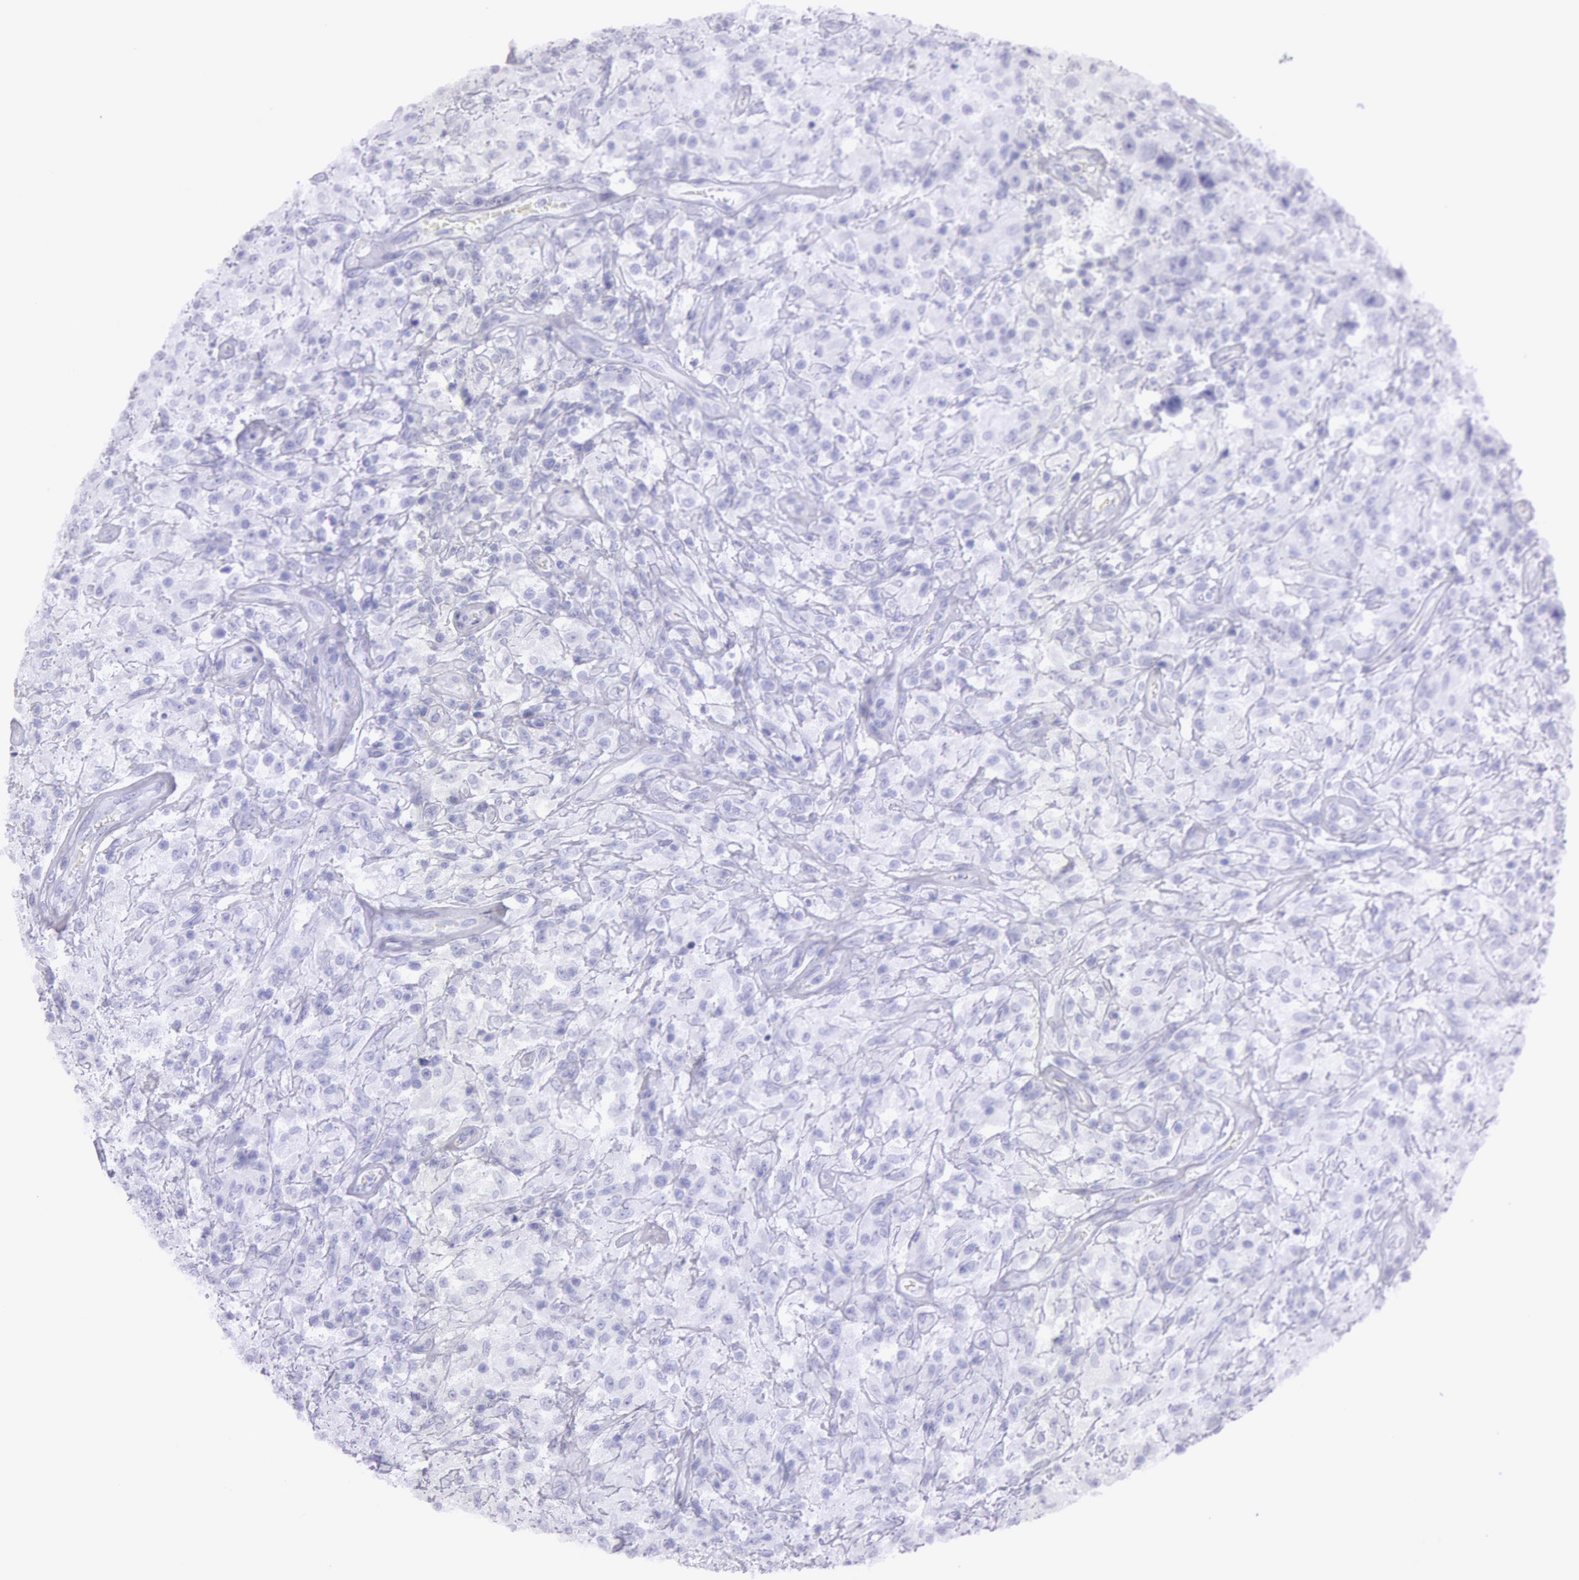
{"staining": {"intensity": "negative", "quantity": "none", "location": "none"}, "tissue": "testis cancer", "cell_type": "Tumor cells", "image_type": "cancer", "snomed": [{"axis": "morphology", "description": "Seminoma, NOS"}, {"axis": "topography", "description": "Testis"}], "caption": "IHC of testis cancer shows no staining in tumor cells. Nuclei are stained in blue.", "gene": "ESS2", "patient": {"sex": "male", "age": 34}}